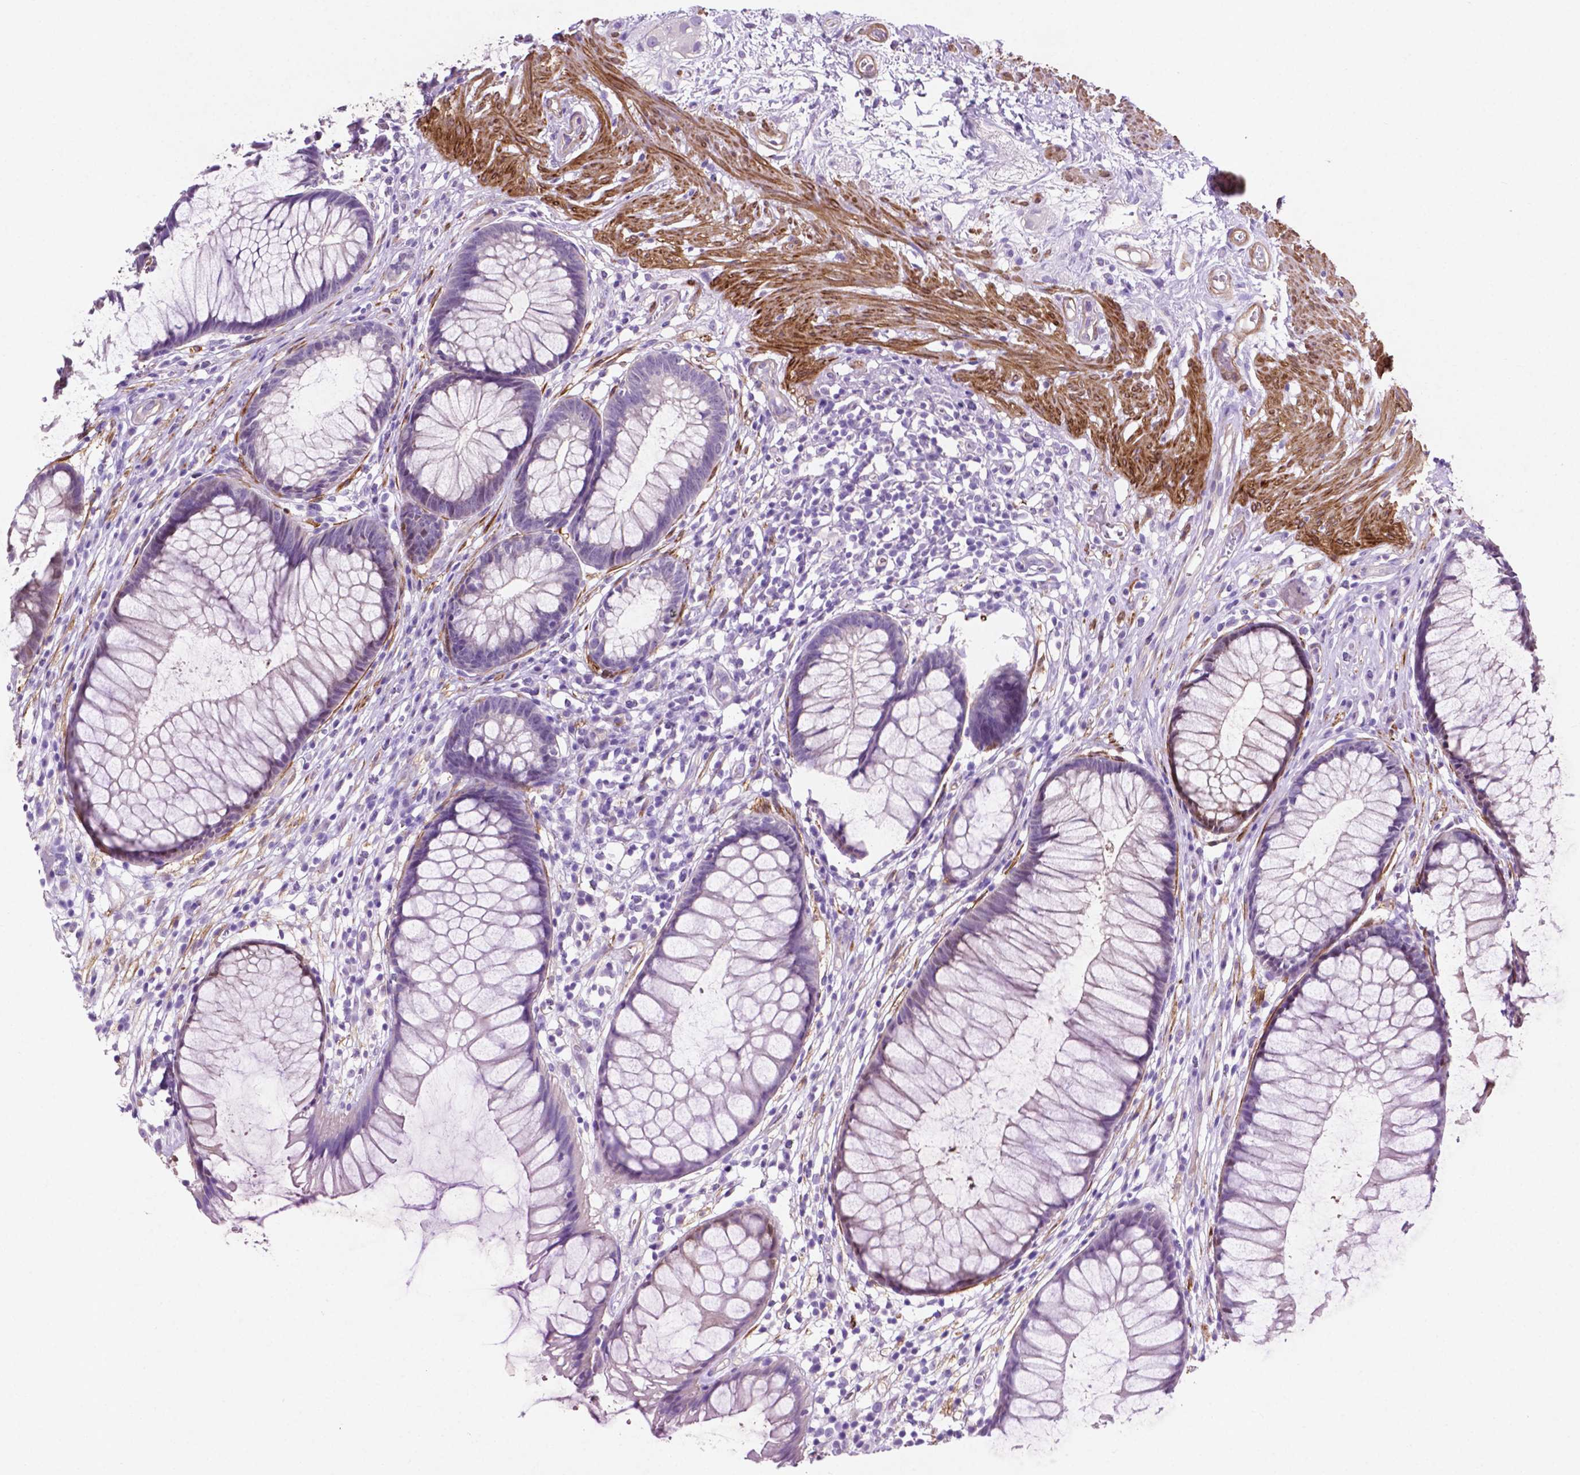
{"staining": {"intensity": "negative", "quantity": "none", "location": "none"}, "tissue": "rectum", "cell_type": "Glandular cells", "image_type": "normal", "snomed": [{"axis": "morphology", "description": "Normal tissue, NOS"}, {"axis": "topography", "description": "Smooth muscle"}, {"axis": "topography", "description": "Rectum"}], "caption": "This is a photomicrograph of immunohistochemistry (IHC) staining of benign rectum, which shows no expression in glandular cells.", "gene": "ASPG", "patient": {"sex": "male", "age": 53}}